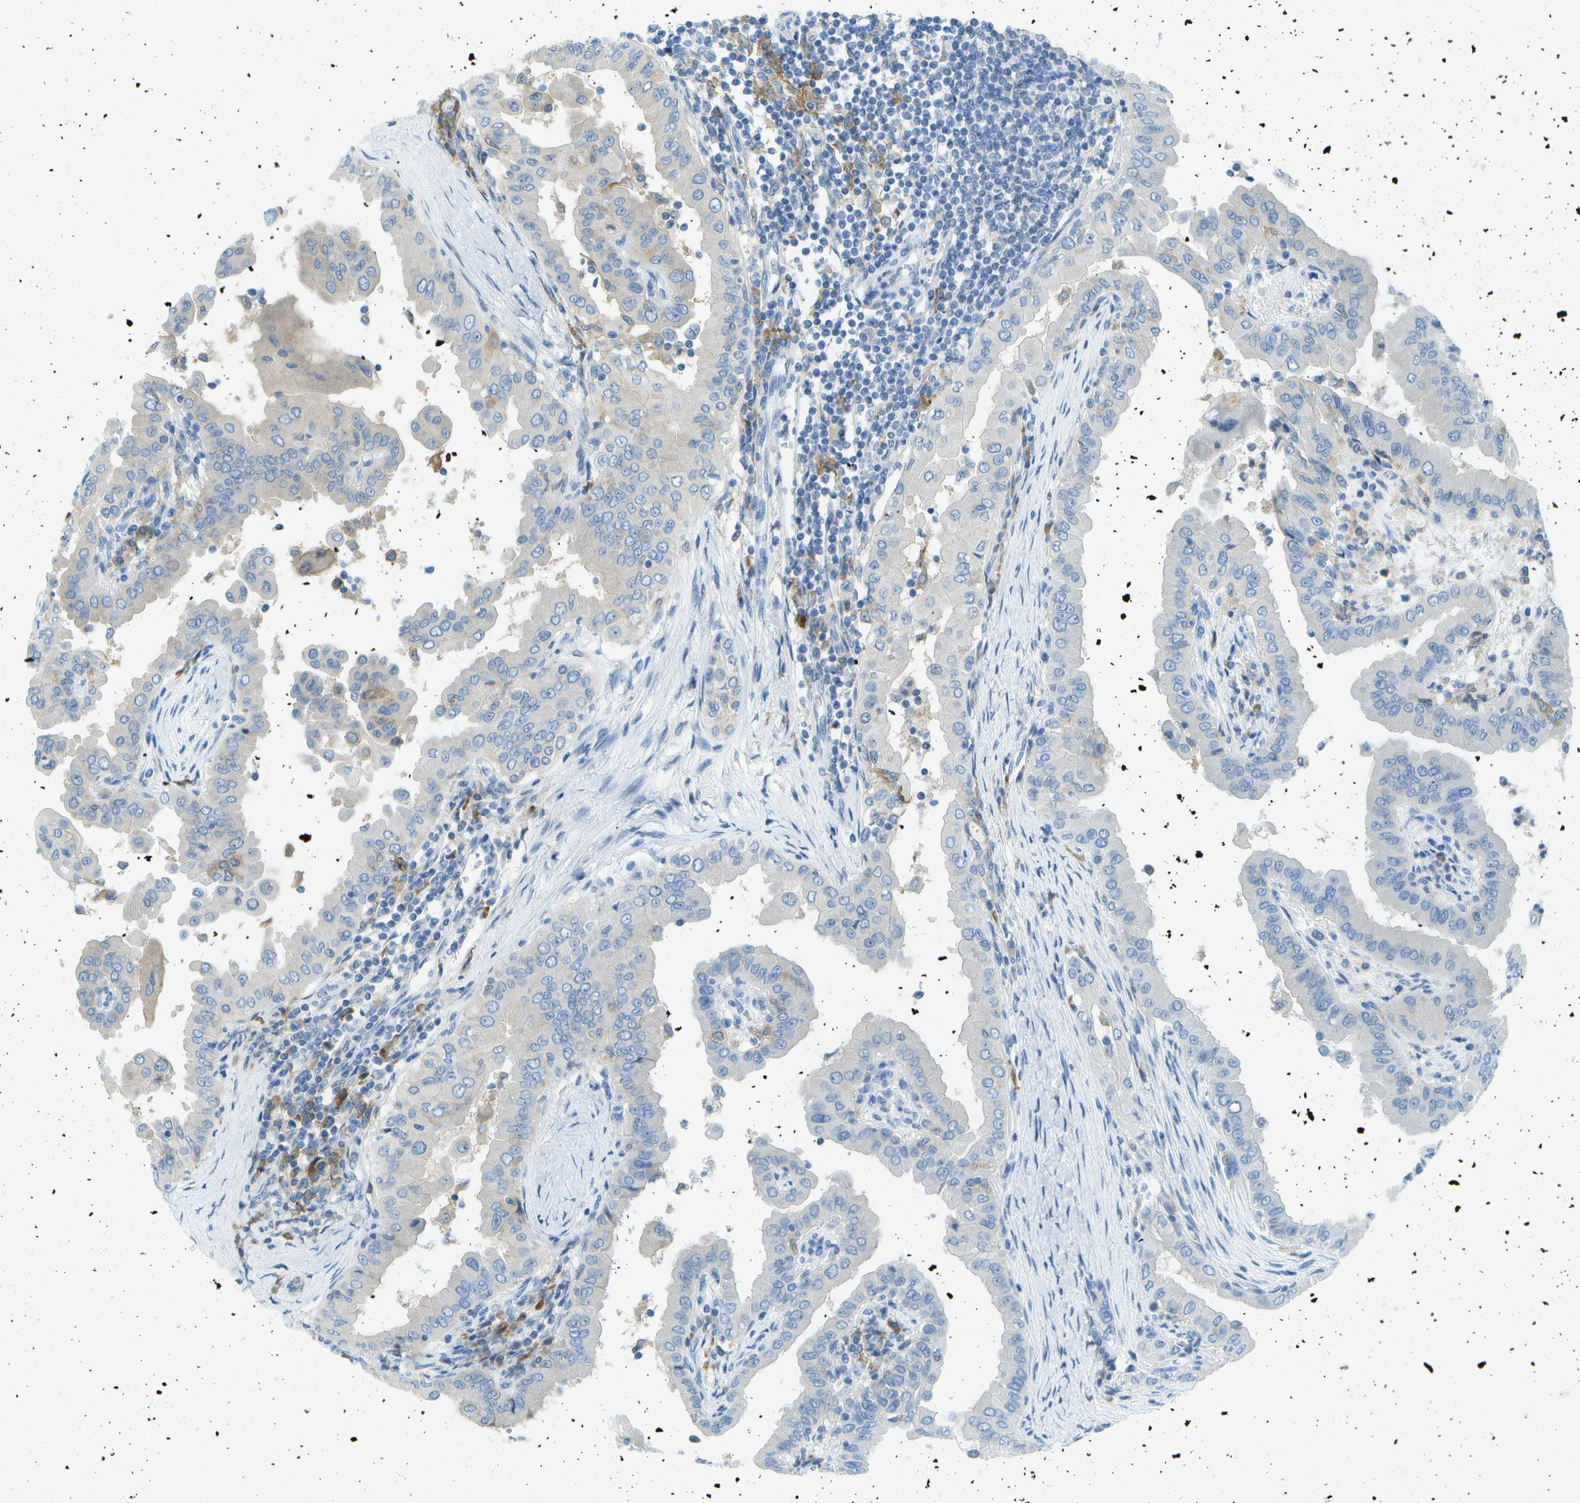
{"staining": {"intensity": "weak", "quantity": "<25%", "location": "cytoplasmic/membranous"}, "tissue": "thyroid cancer", "cell_type": "Tumor cells", "image_type": "cancer", "snomed": [{"axis": "morphology", "description": "Papillary adenocarcinoma, NOS"}, {"axis": "topography", "description": "Thyroid gland"}], "caption": "This is a micrograph of immunohistochemistry (IHC) staining of thyroid cancer (papillary adenocarcinoma), which shows no expression in tumor cells.", "gene": "WNK2", "patient": {"sex": "male", "age": 33}}